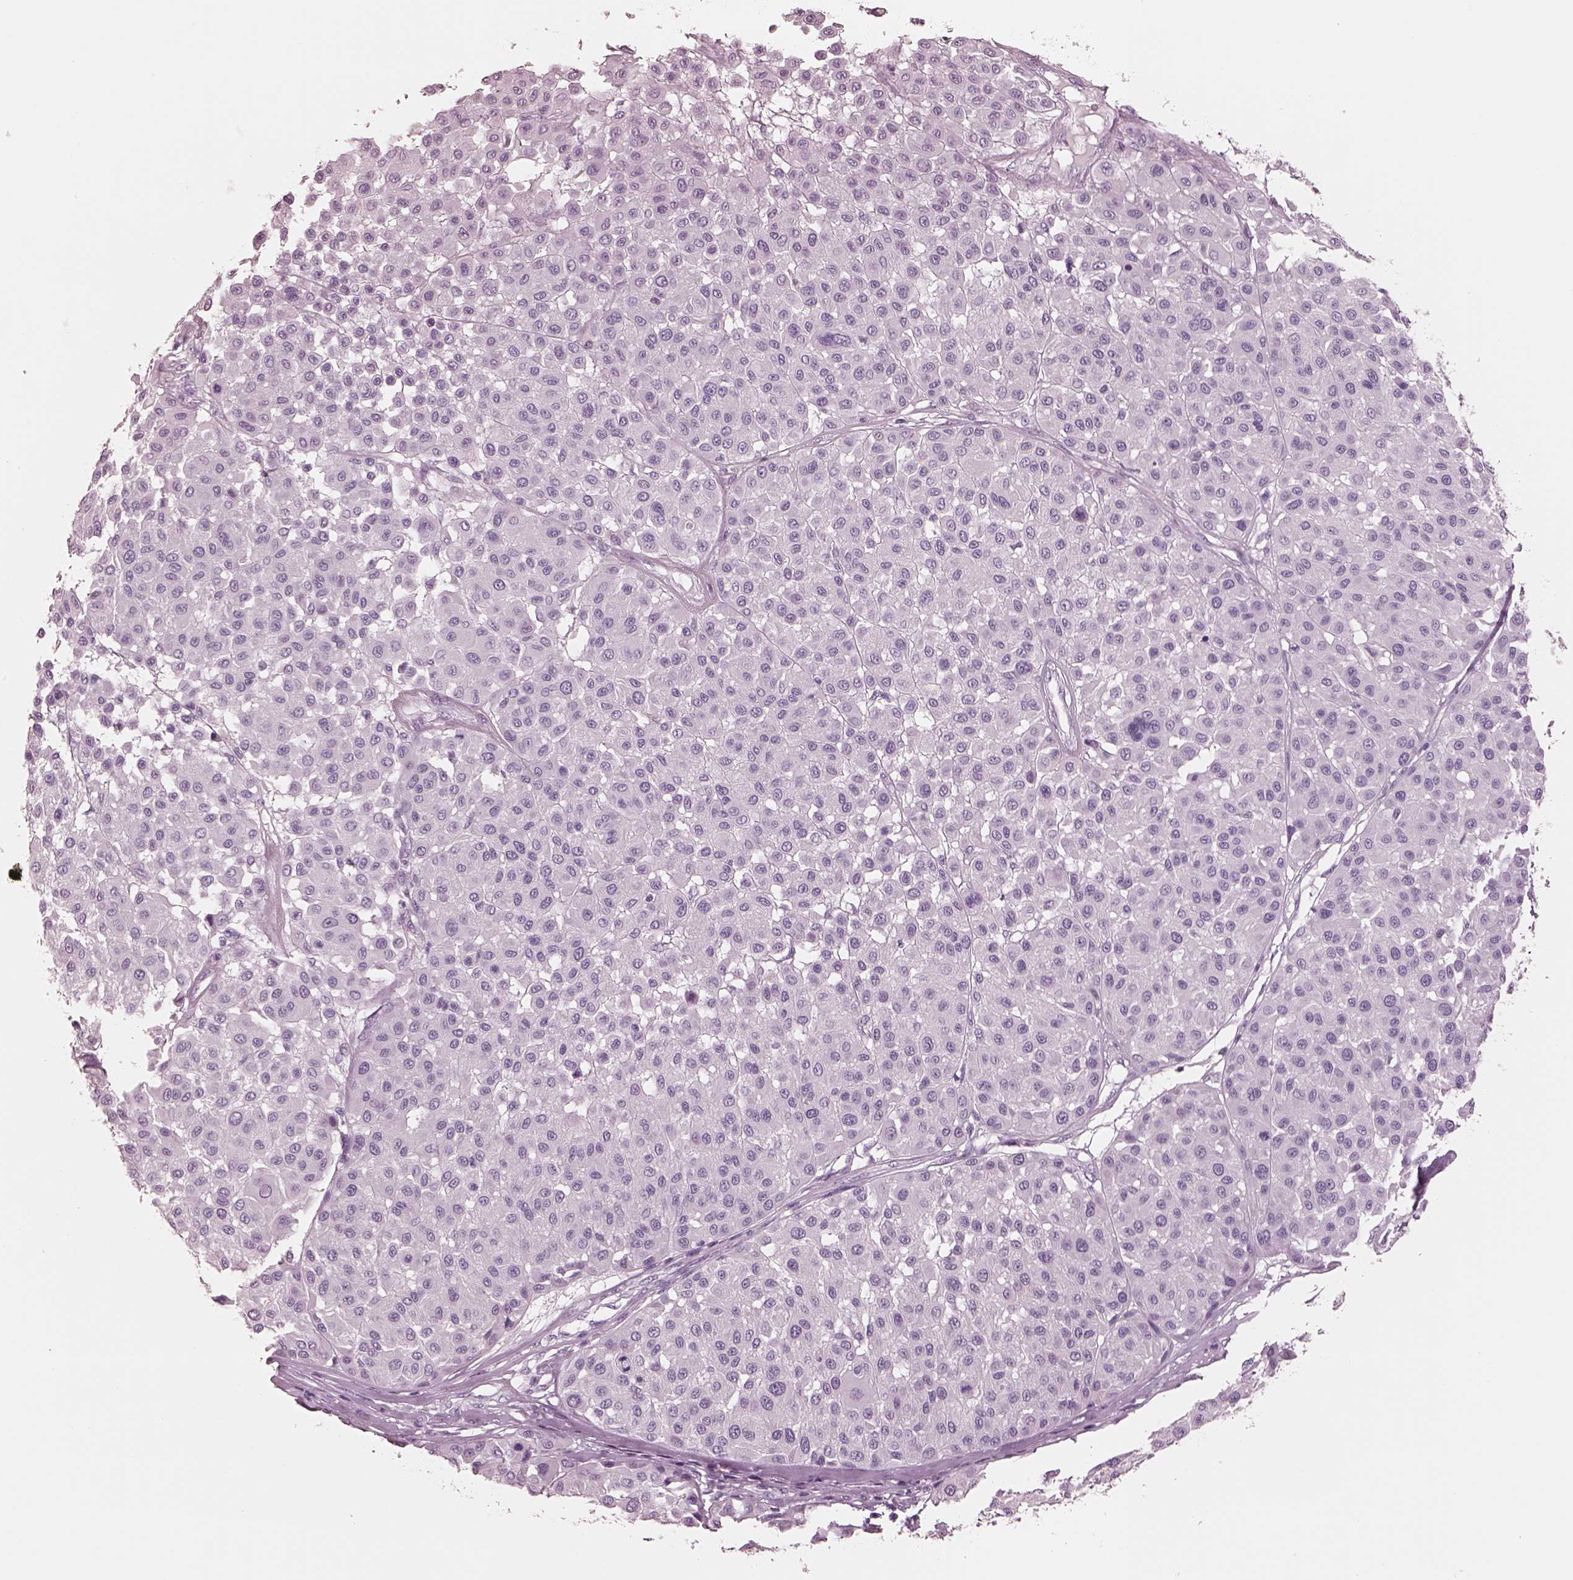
{"staining": {"intensity": "negative", "quantity": "none", "location": "none"}, "tissue": "melanoma", "cell_type": "Tumor cells", "image_type": "cancer", "snomed": [{"axis": "morphology", "description": "Malignant melanoma, Metastatic site"}, {"axis": "topography", "description": "Soft tissue"}], "caption": "A photomicrograph of human melanoma is negative for staining in tumor cells.", "gene": "PON3", "patient": {"sex": "male", "age": 41}}